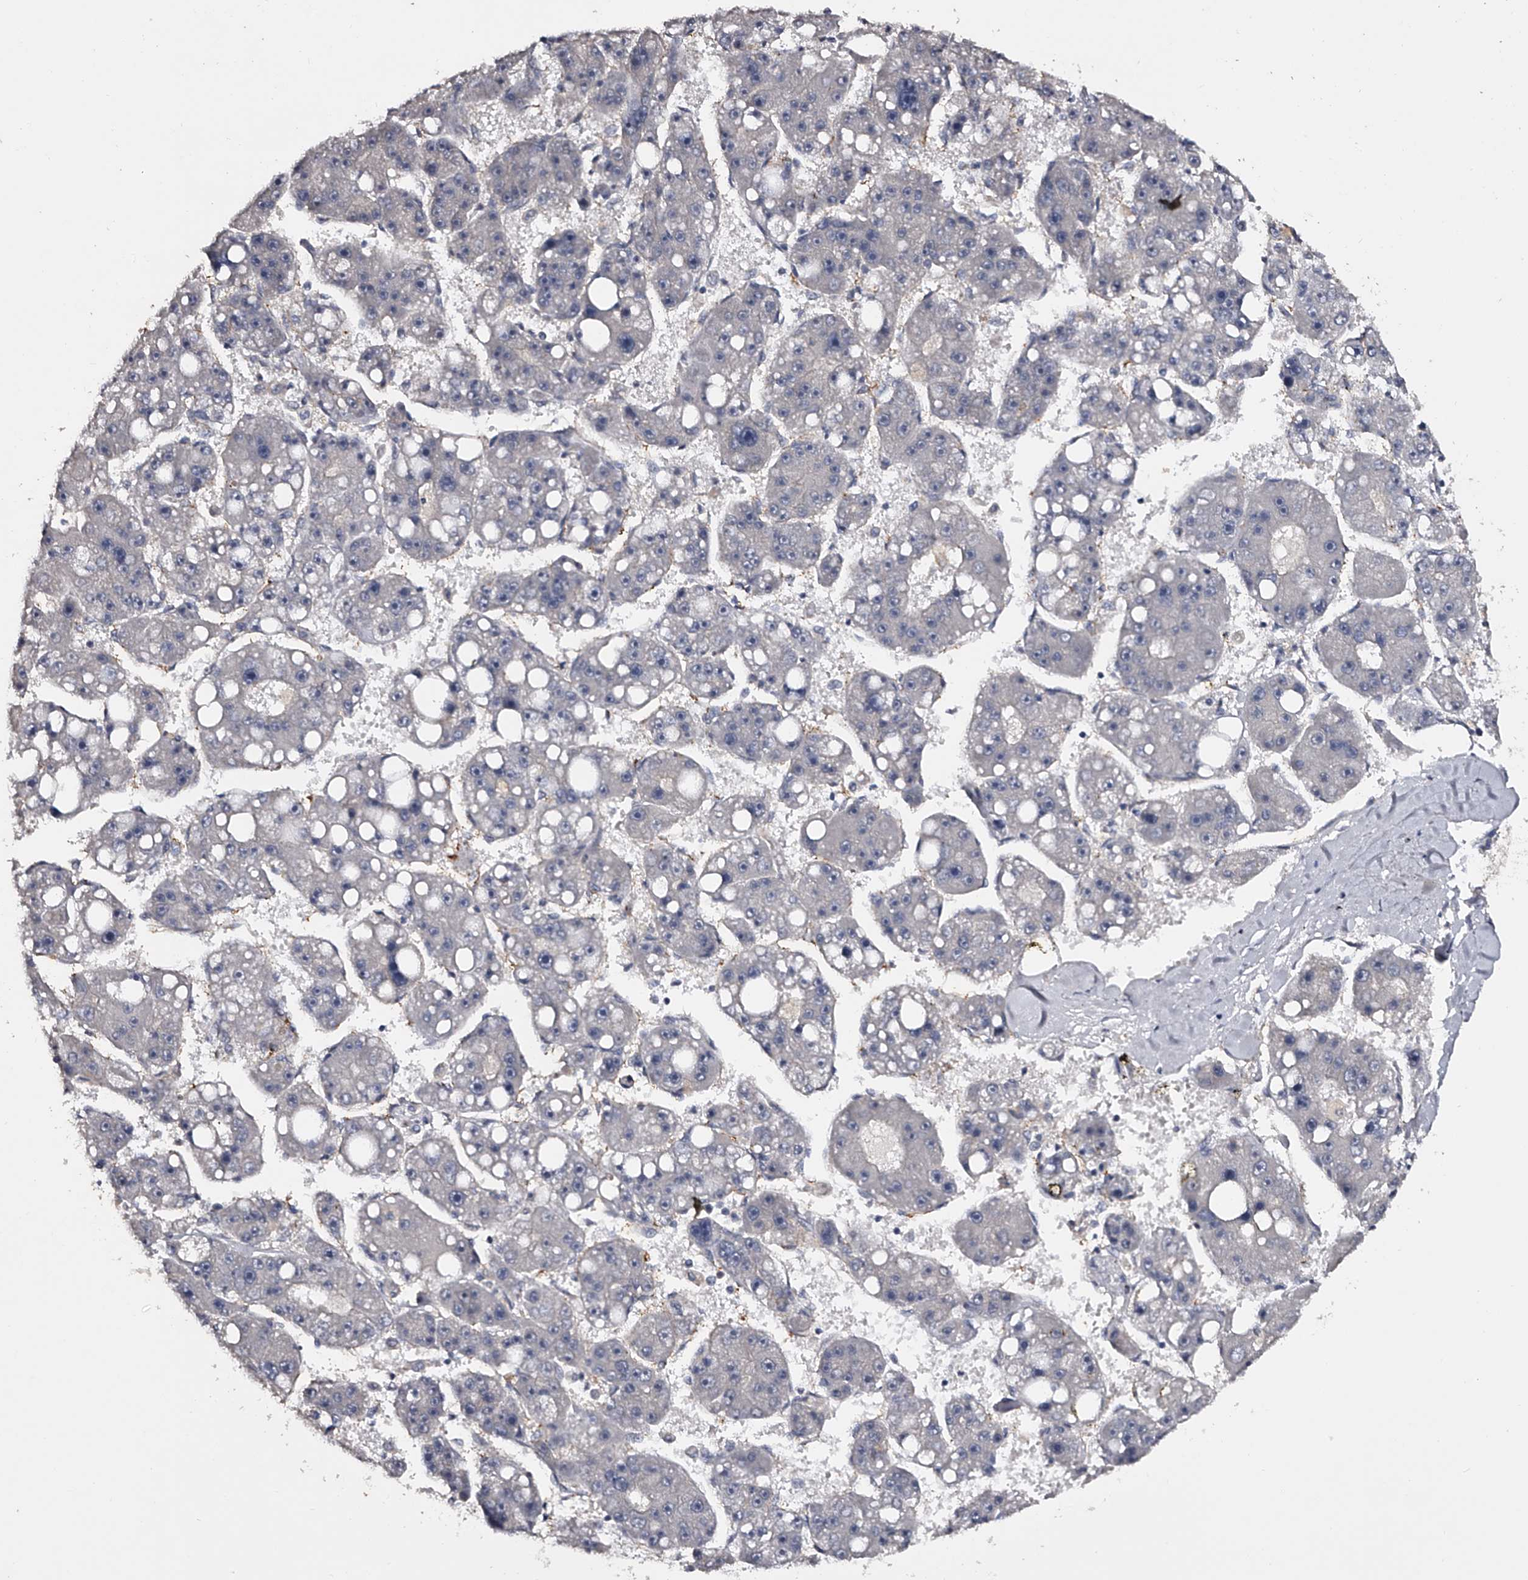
{"staining": {"intensity": "negative", "quantity": "none", "location": "none"}, "tissue": "liver cancer", "cell_type": "Tumor cells", "image_type": "cancer", "snomed": [{"axis": "morphology", "description": "Carcinoma, Hepatocellular, NOS"}, {"axis": "topography", "description": "Liver"}], "caption": "DAB immunohistochemical staining of human liver cancer (hepatocellular carcinoma) shows no significant positivity in tumor cells.", "gene": "MDN1", "patient": {"sex": "female", "age": 61}}